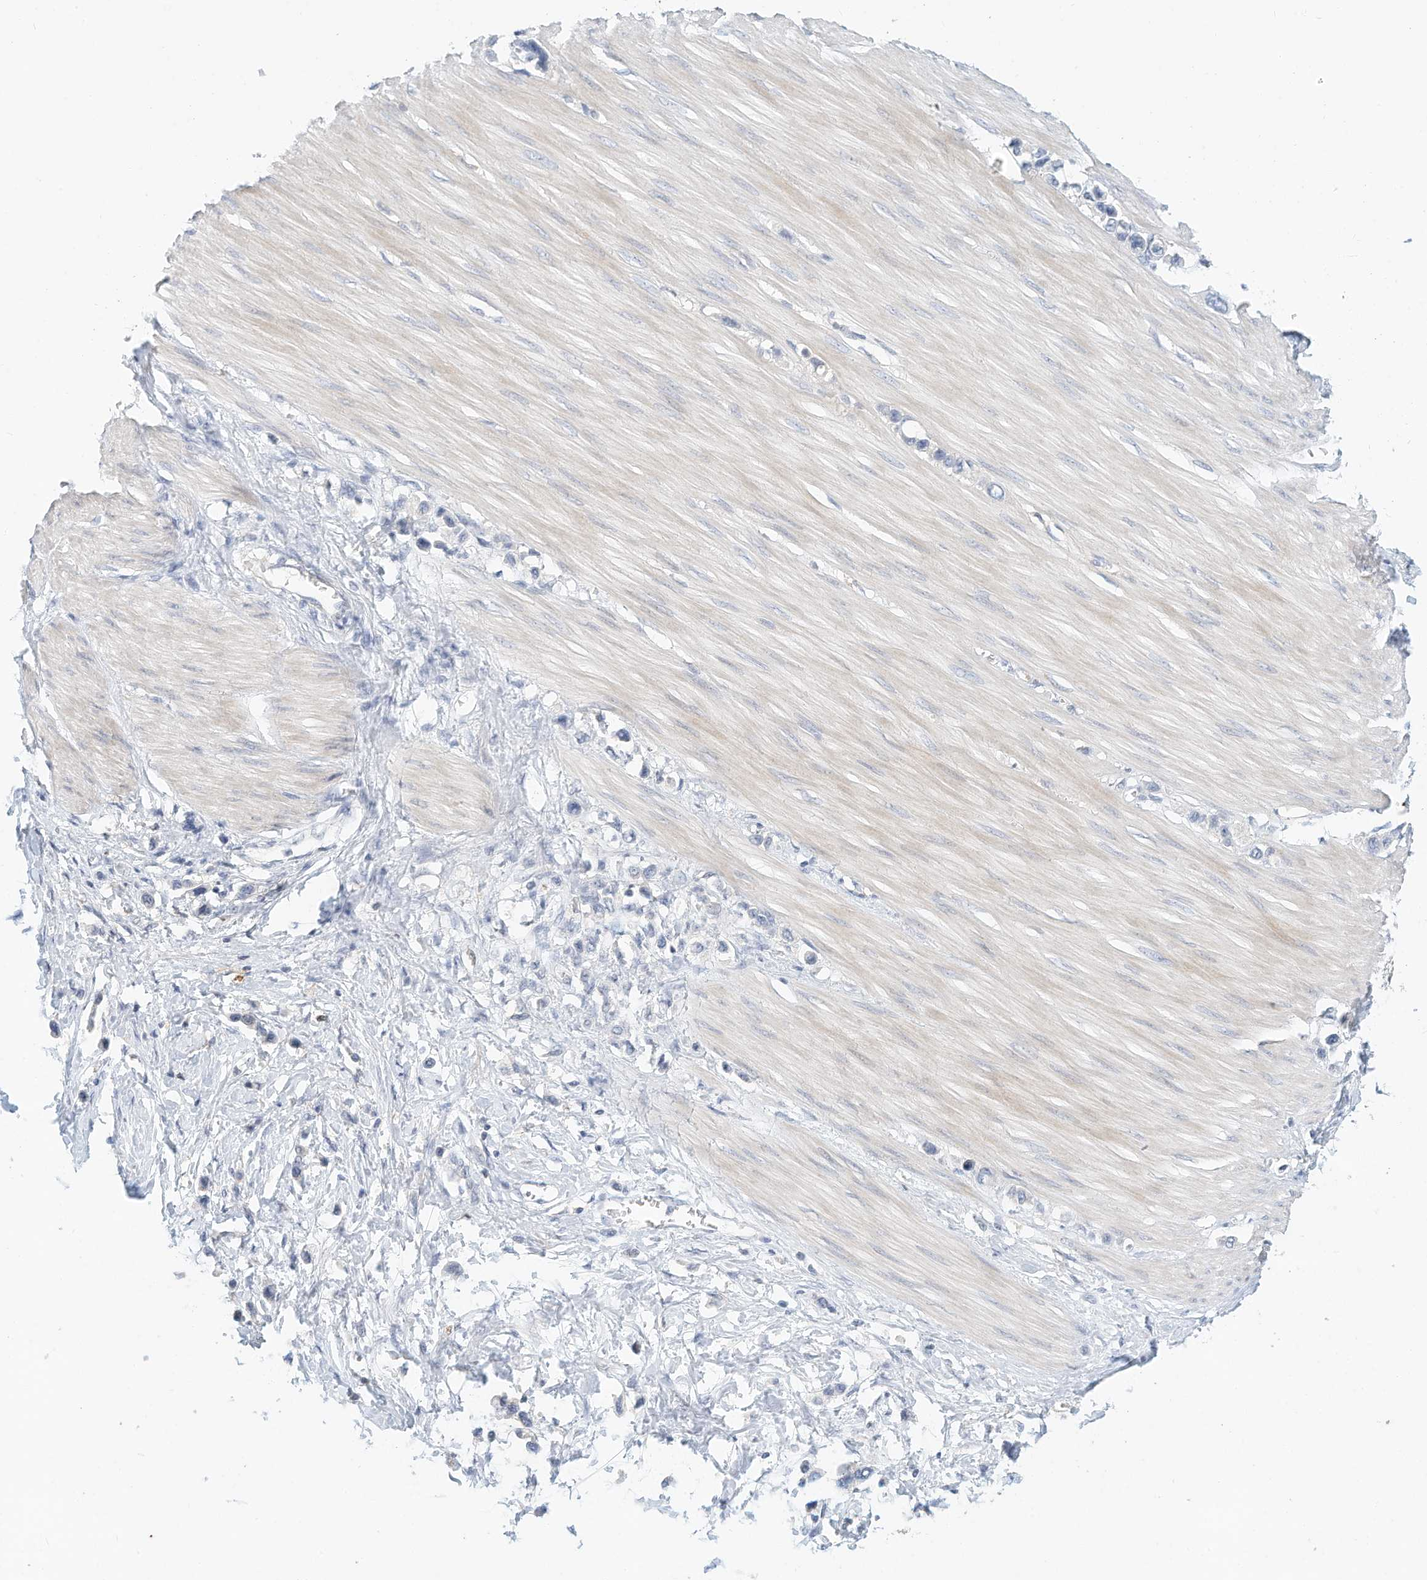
{"staining": {"intensity": "negative", "quantity": "none", "location": "none"}, "tissue": "stomach cancer", "cell_type": "Tumor cells", "image_type": "cancer", "snomed": [{"axis": "morphology", "description": "Adenocarcinoma, NOS"}, {"axis": "topography", "description": "Stomach"}], "caption": "This is an immunohistochemistry (IHC) histopathology image of human adenocarcinoma (stomach). There is no positivity in tumor cells.", "gene": "MICAL1", "patient": {"sex": "female", "age": 65}}